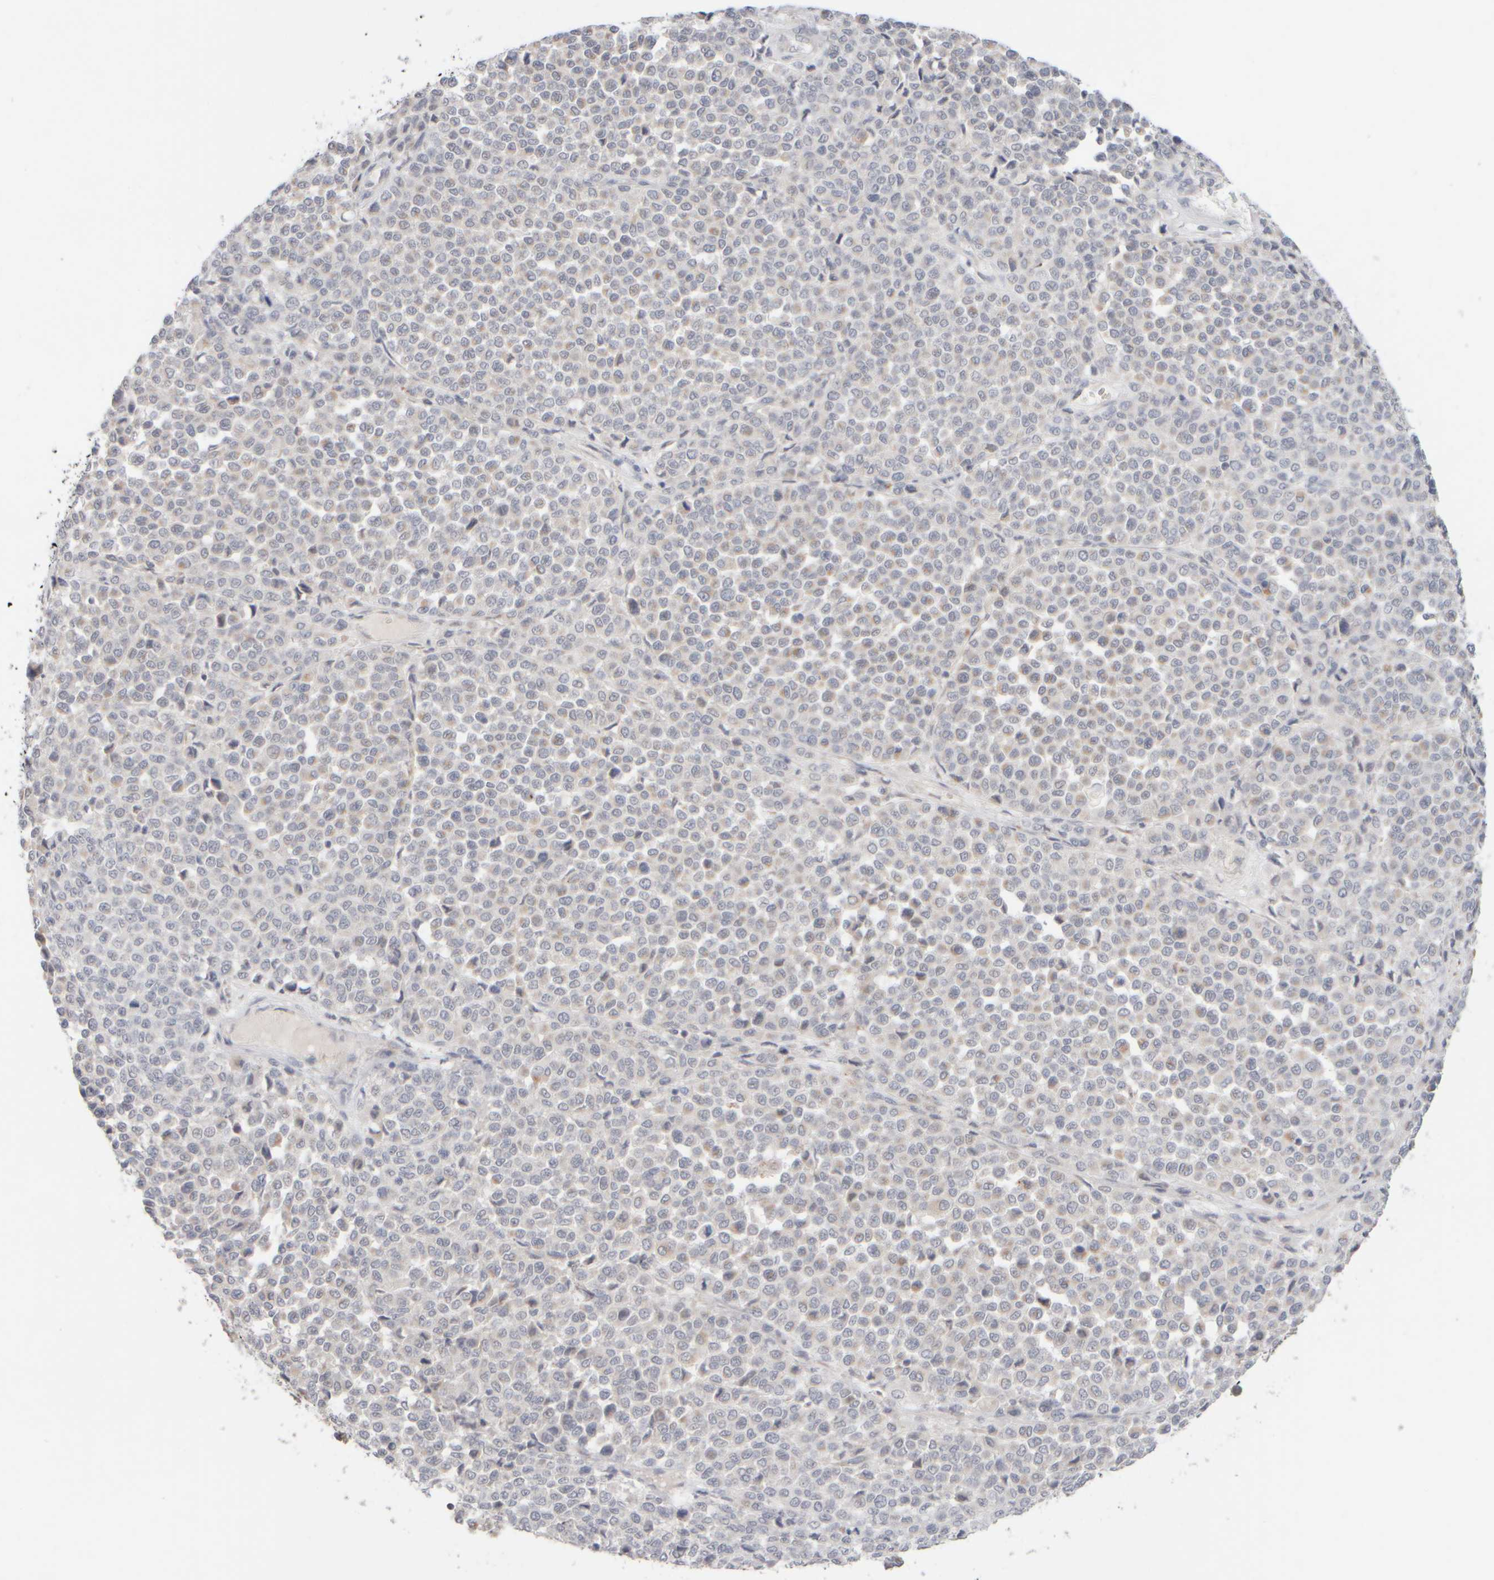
{"staining": {"intensity": "weak", "quantity": "<25%", "location": "cytoplasmic/membranous"}, "tissue": "melanoma", "cell_type": "Tumor cells", "image_type": "cancer", "snomed": [{"axis": "morphology", "description": "Malignant melanoma, Metastatic site"}, {"axis": "topography", "description": "Pancreas"}], "caption": "Tumor cells are negative for brown protein staining in melanoma.", "gene": "ZNF112", "patient": {"sex": "female", "age": 30}}